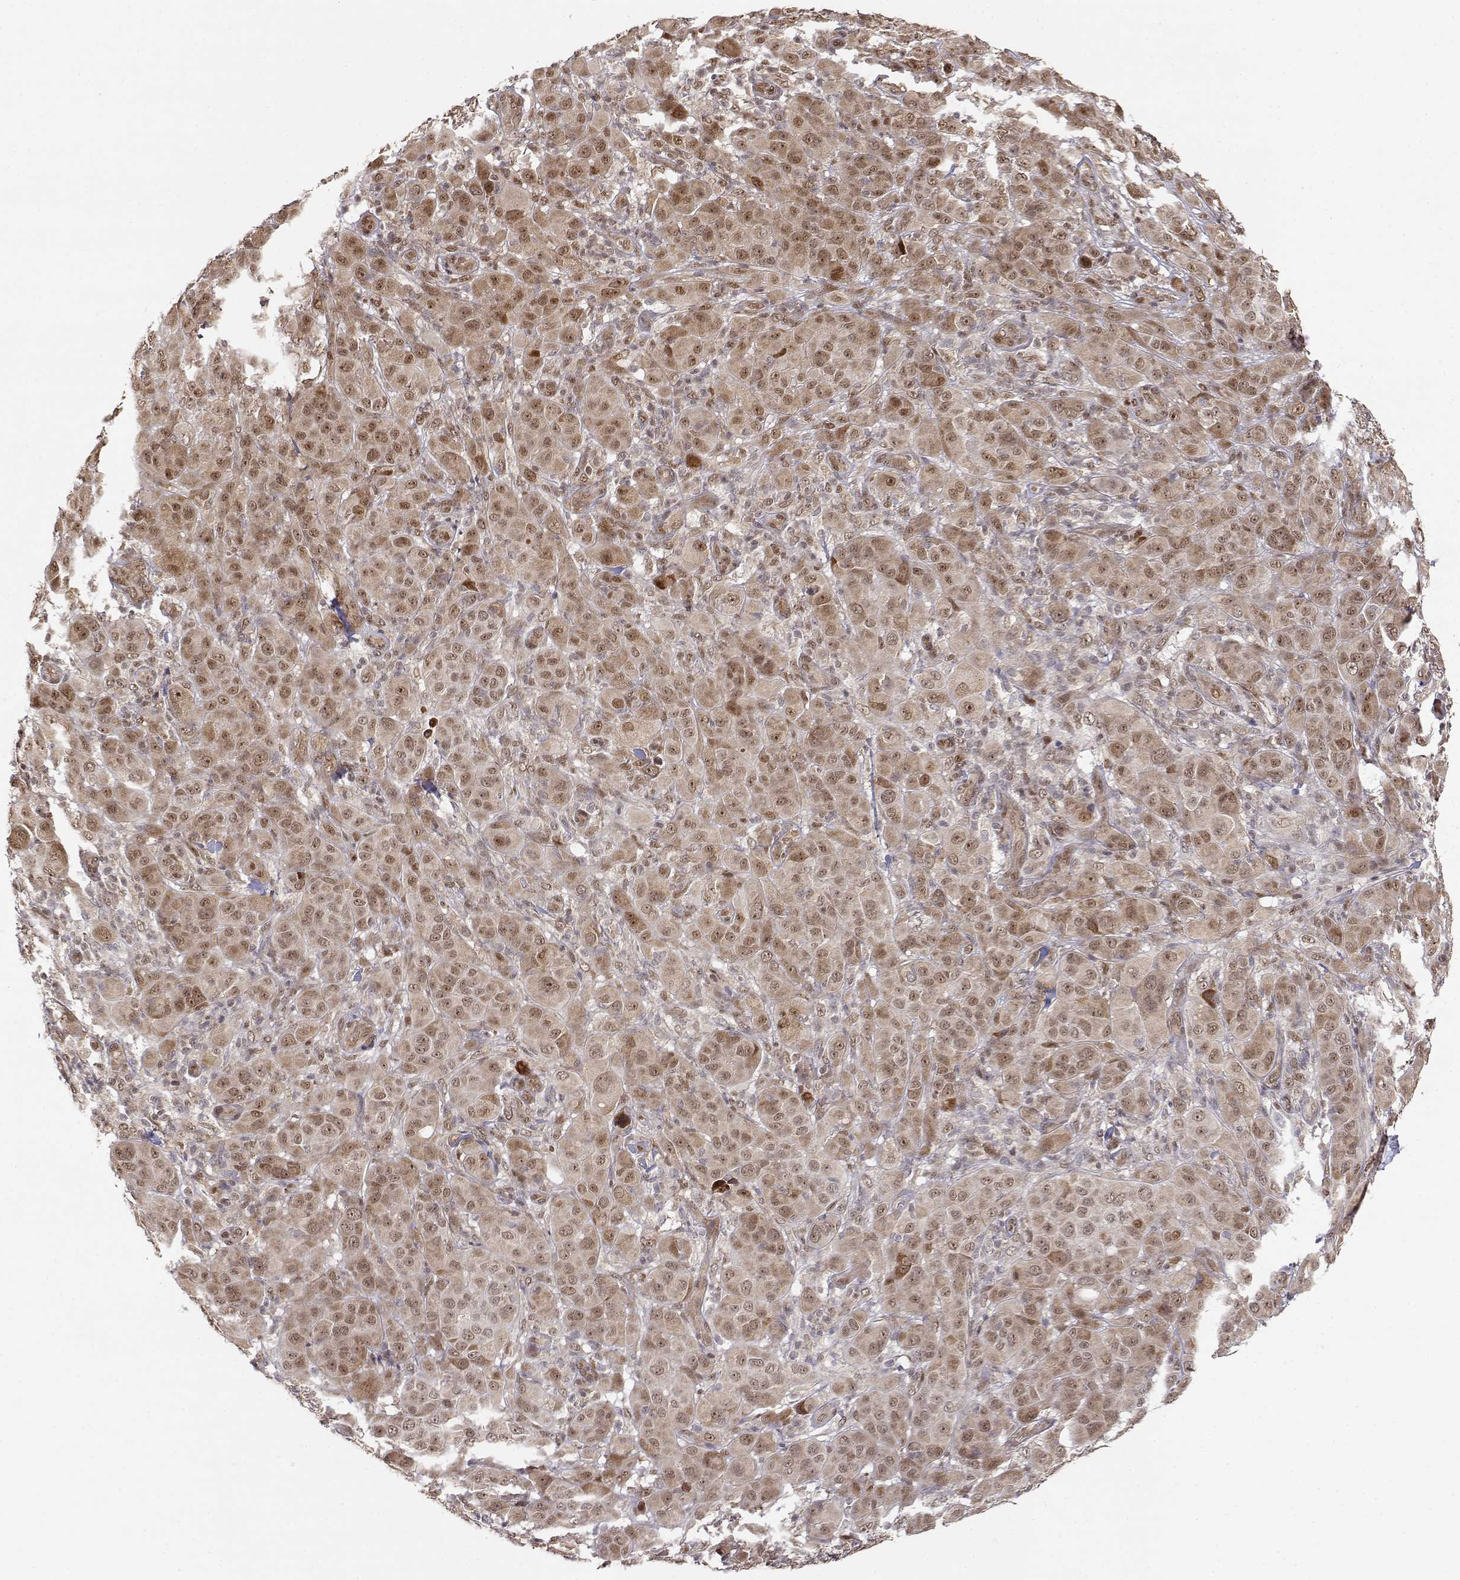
{"staining": {"intensity": "moderate", "quantity": ">75%", "location": "cytoplasmic/membranous,nuclear"}, "tissue": "melanoma", "cell_type": "Tumor cells", "image_type": "cancer", "snomed": [{"axis": "morphology", "description": "Malignant melanoma, NOS"}, {"axis": "topography", "description": "Skin"}], "caption": "DAB immunohistochemical staining of human melanoma shows moderate cytoplasmic/membranous and nuclear protein expression in about >75% of tumor cells. (DAB (3,3'-diaminobenzidine) IHC, brown staining for protein, blue staining for nuclei).", "gene": "BRCA1", "patient": {"sex": "female", "age": 87}}